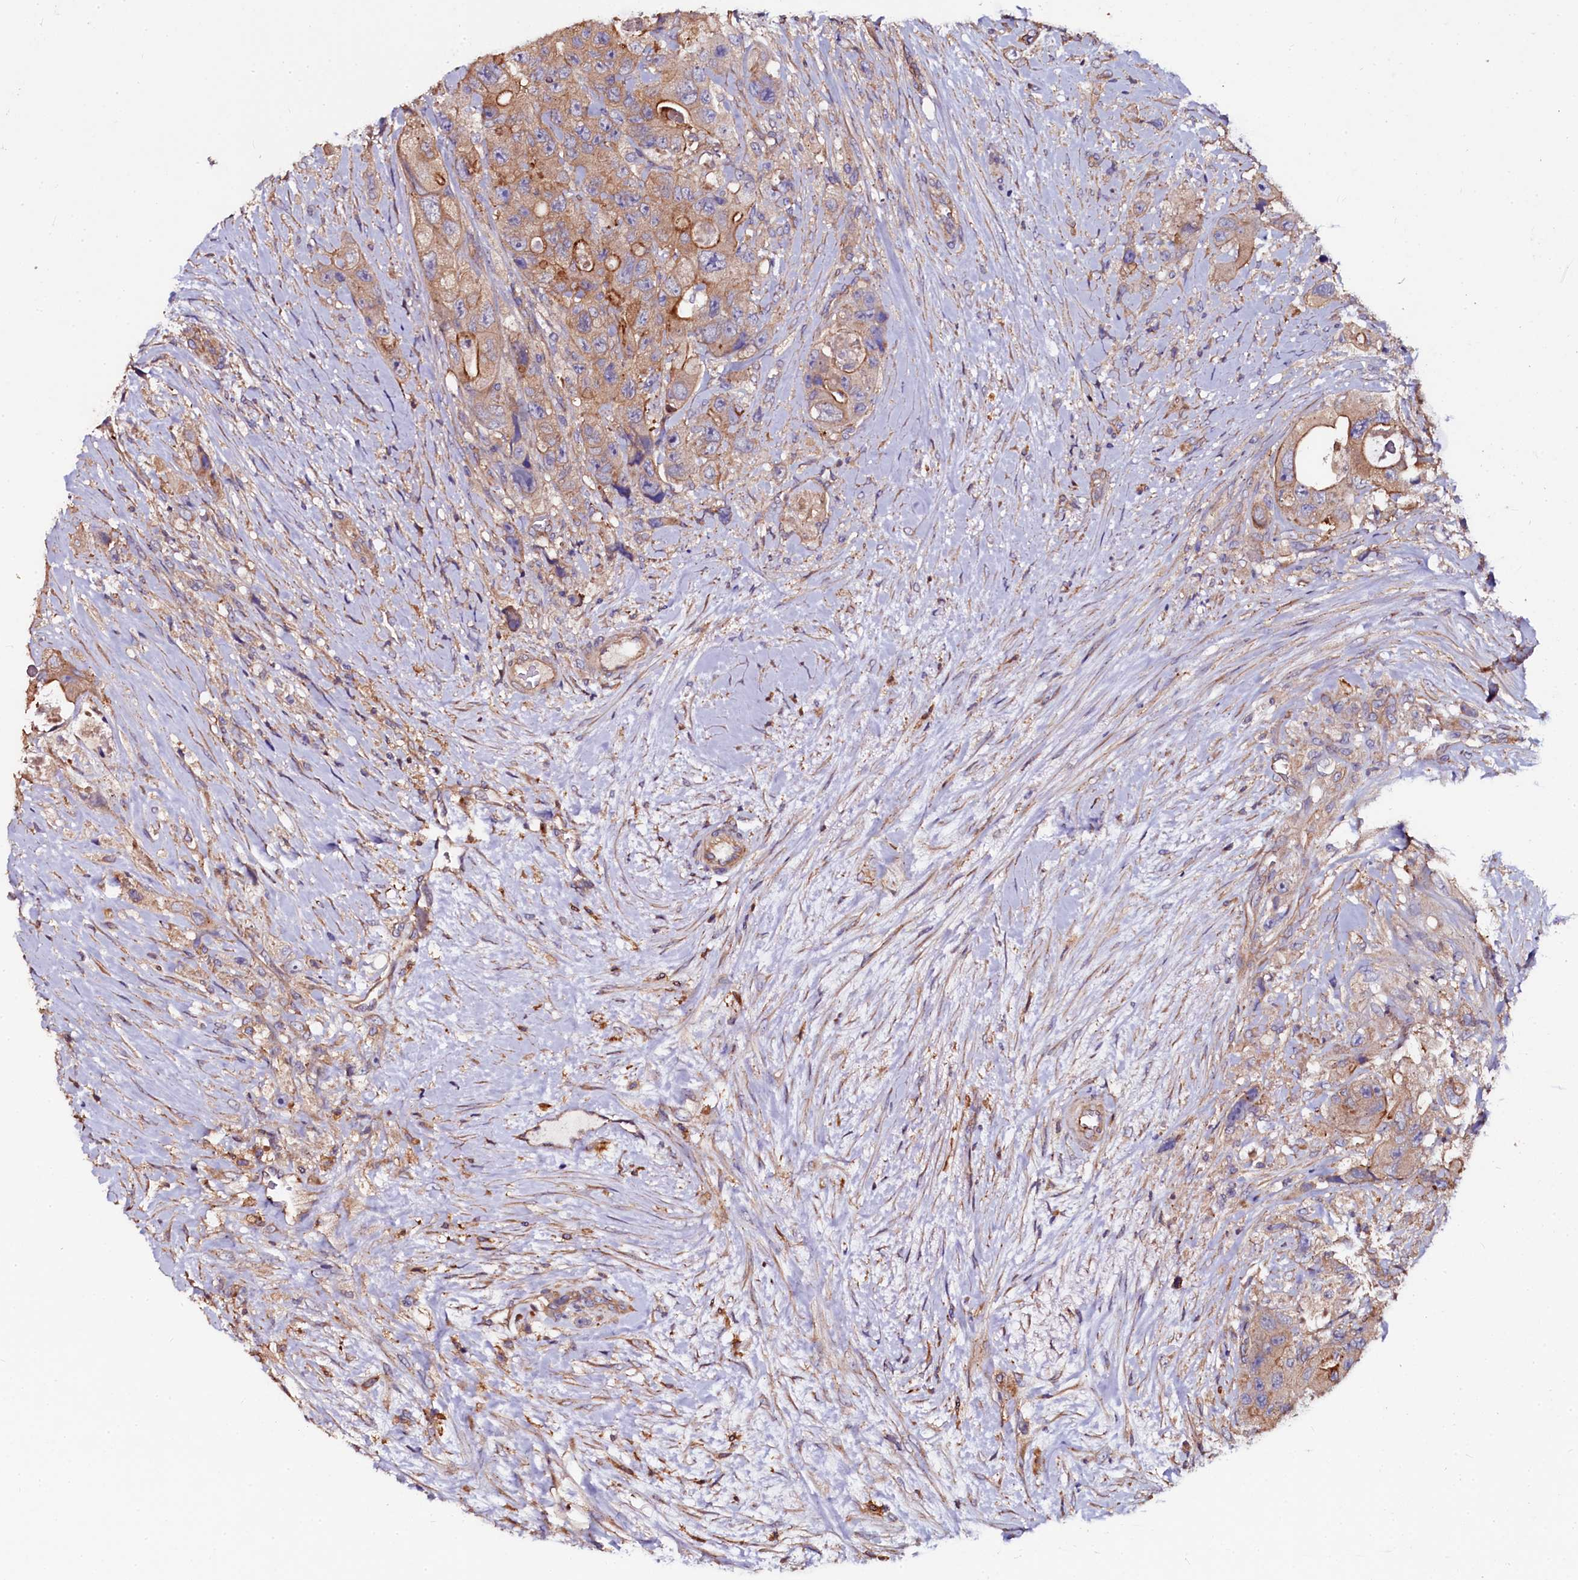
{"staining": {"intensity": "moderate", "quantity": ">75%", "location": "cytoplasmic/membranous"}, "tissue": "colorectal cancer", "cell_type": "Tumor cells", "image_type": "cancer", "snomed": [{"axis": "morphology", "description": "Adenocarcinoma, NOS"}, {"axis": "topography", "description": "Colon"}], "caption": "Tumor cells reveal medium levels of moderate cytoplasmic/membranous positivity in approximately >75% of cells in human adenocarcinoma (colorectal).", "gene": "APPL2", "patient": {"sex": "female", "age": 46}}